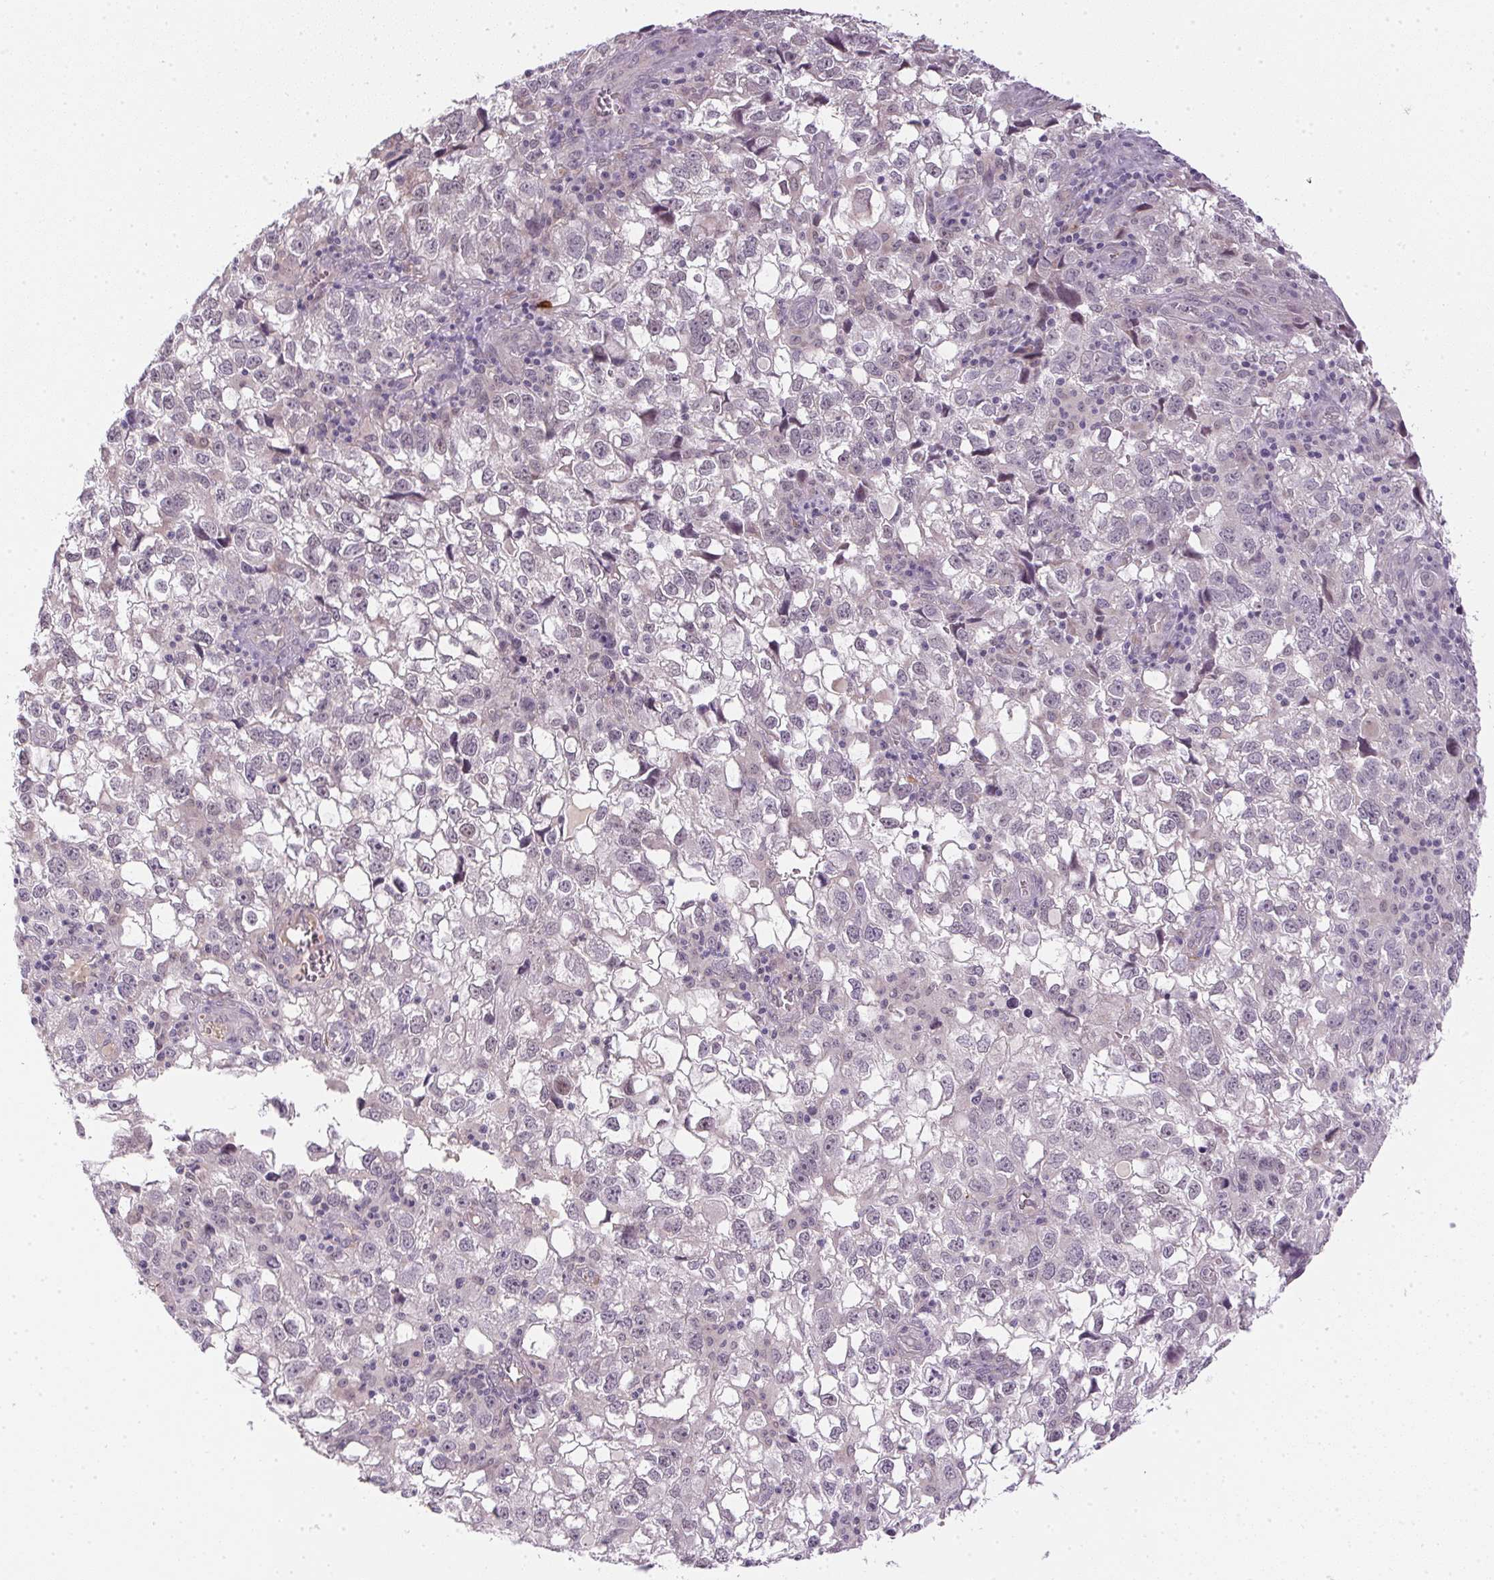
{"staining": {"intensity": "negative", "quantity": "none", "location": "none"}, "tissue": "cervical cancer", "cell_type": "Tumor cells", "image_type": "cancer", "snomed": [{"axis": "morphology", "description": "Squamous cell carcinoma, NOS"}, {"axis": "topography", "description": "Cervix"}], "caption": "Micrograph shows no protein expression in tumor cells of cervical cancer tissue.", "gene": "CFAP92", "patient": {"sex": "female", "age": 55}}